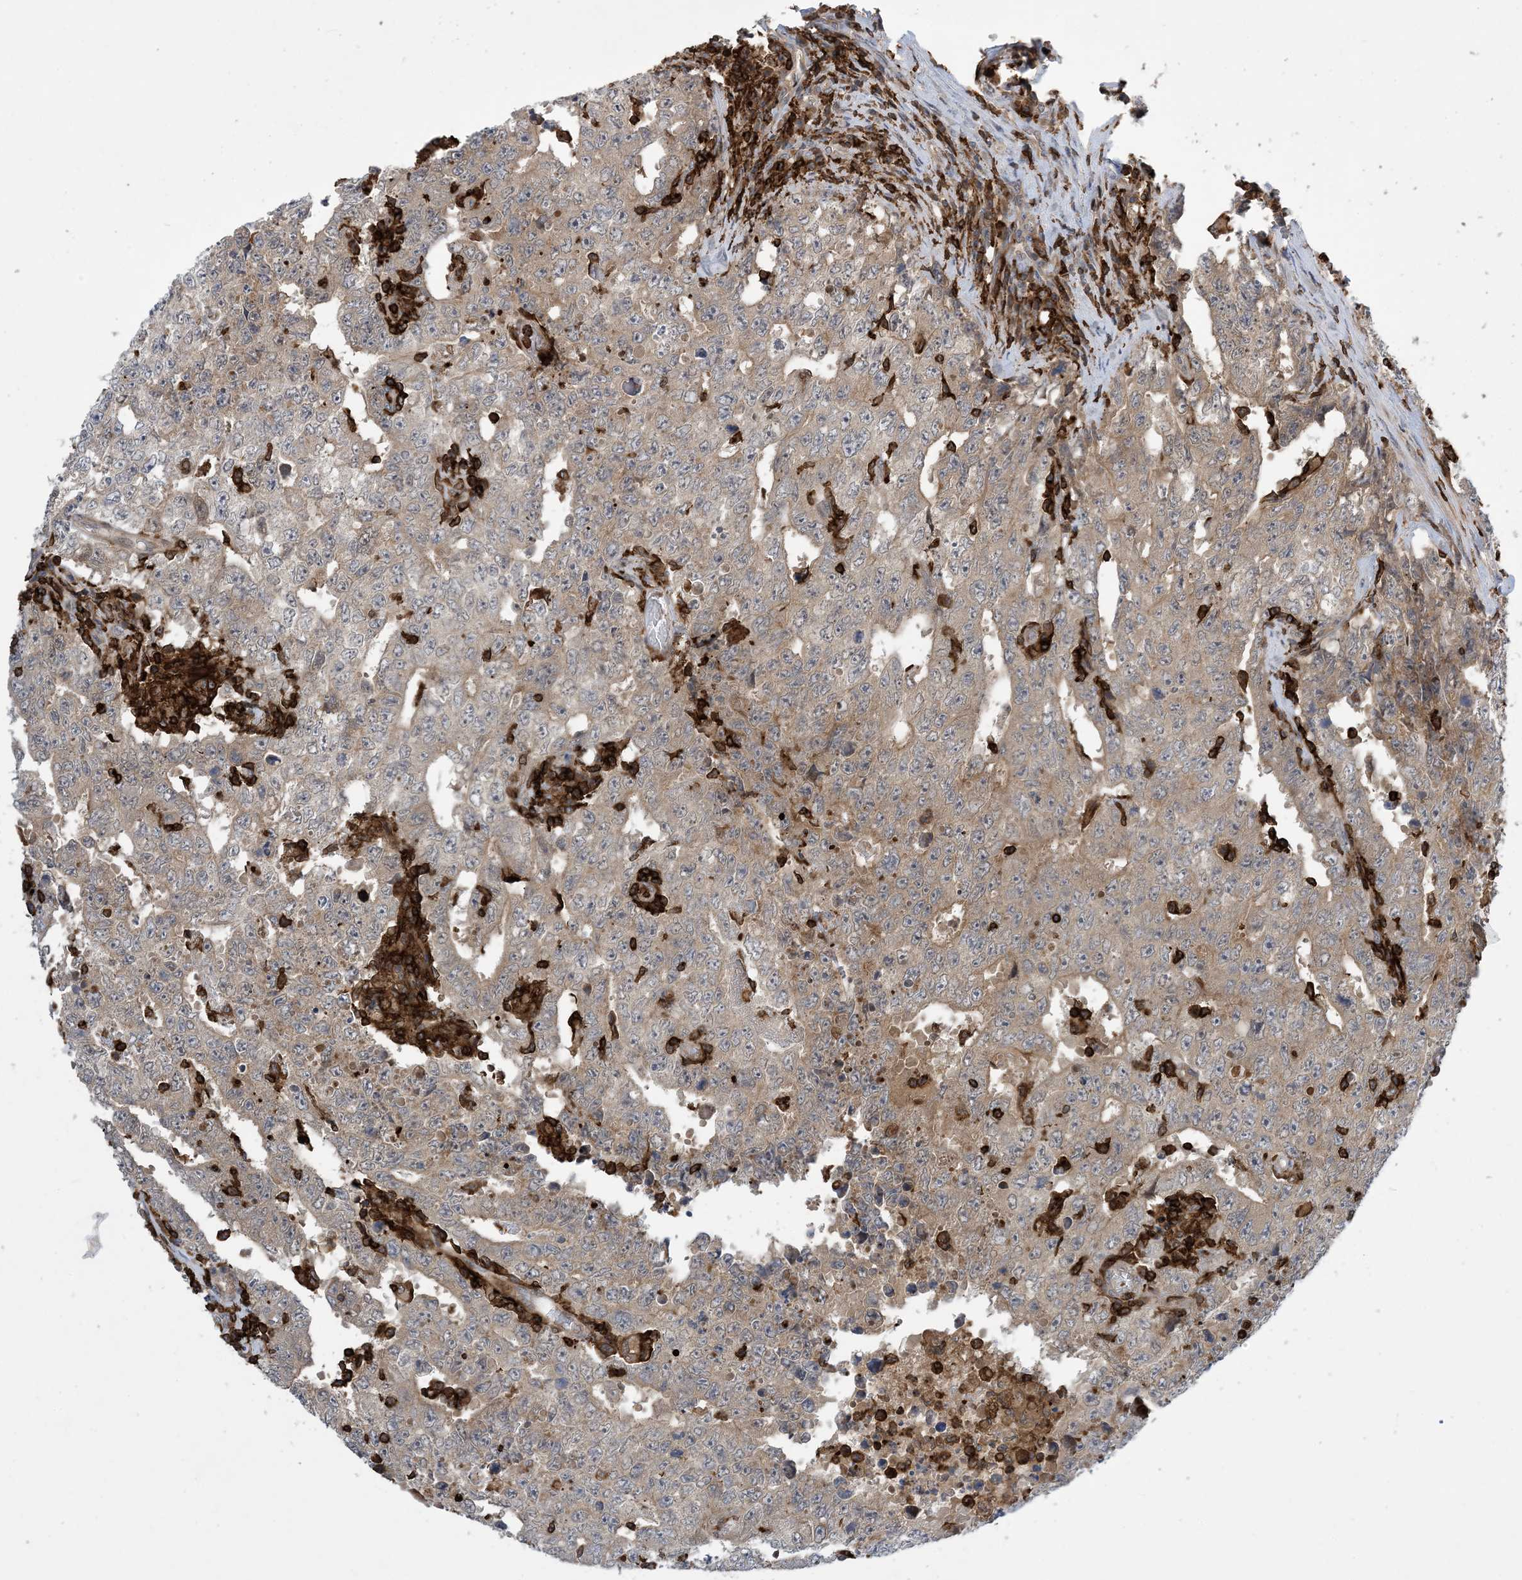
{"staining": {"intensity": "weak", "quantity": ">75%", "location": "cytoplasmic/membranous"}, "tissue": "testis cancer", "cell_type": "Tumor cells", "image_type": "cancer", "snomed": [{"axis": "morphology", "description": "Carcinoma, Embryonal, NOS"}, {"axis": "topography", "description": "Testis"}], "caption": "Testis embryonal carcinoma stained with a protein marker exhibits weak staining in tumor cells.", "gene": "AK9", "patient": {"sex": "male", "age": 26}}